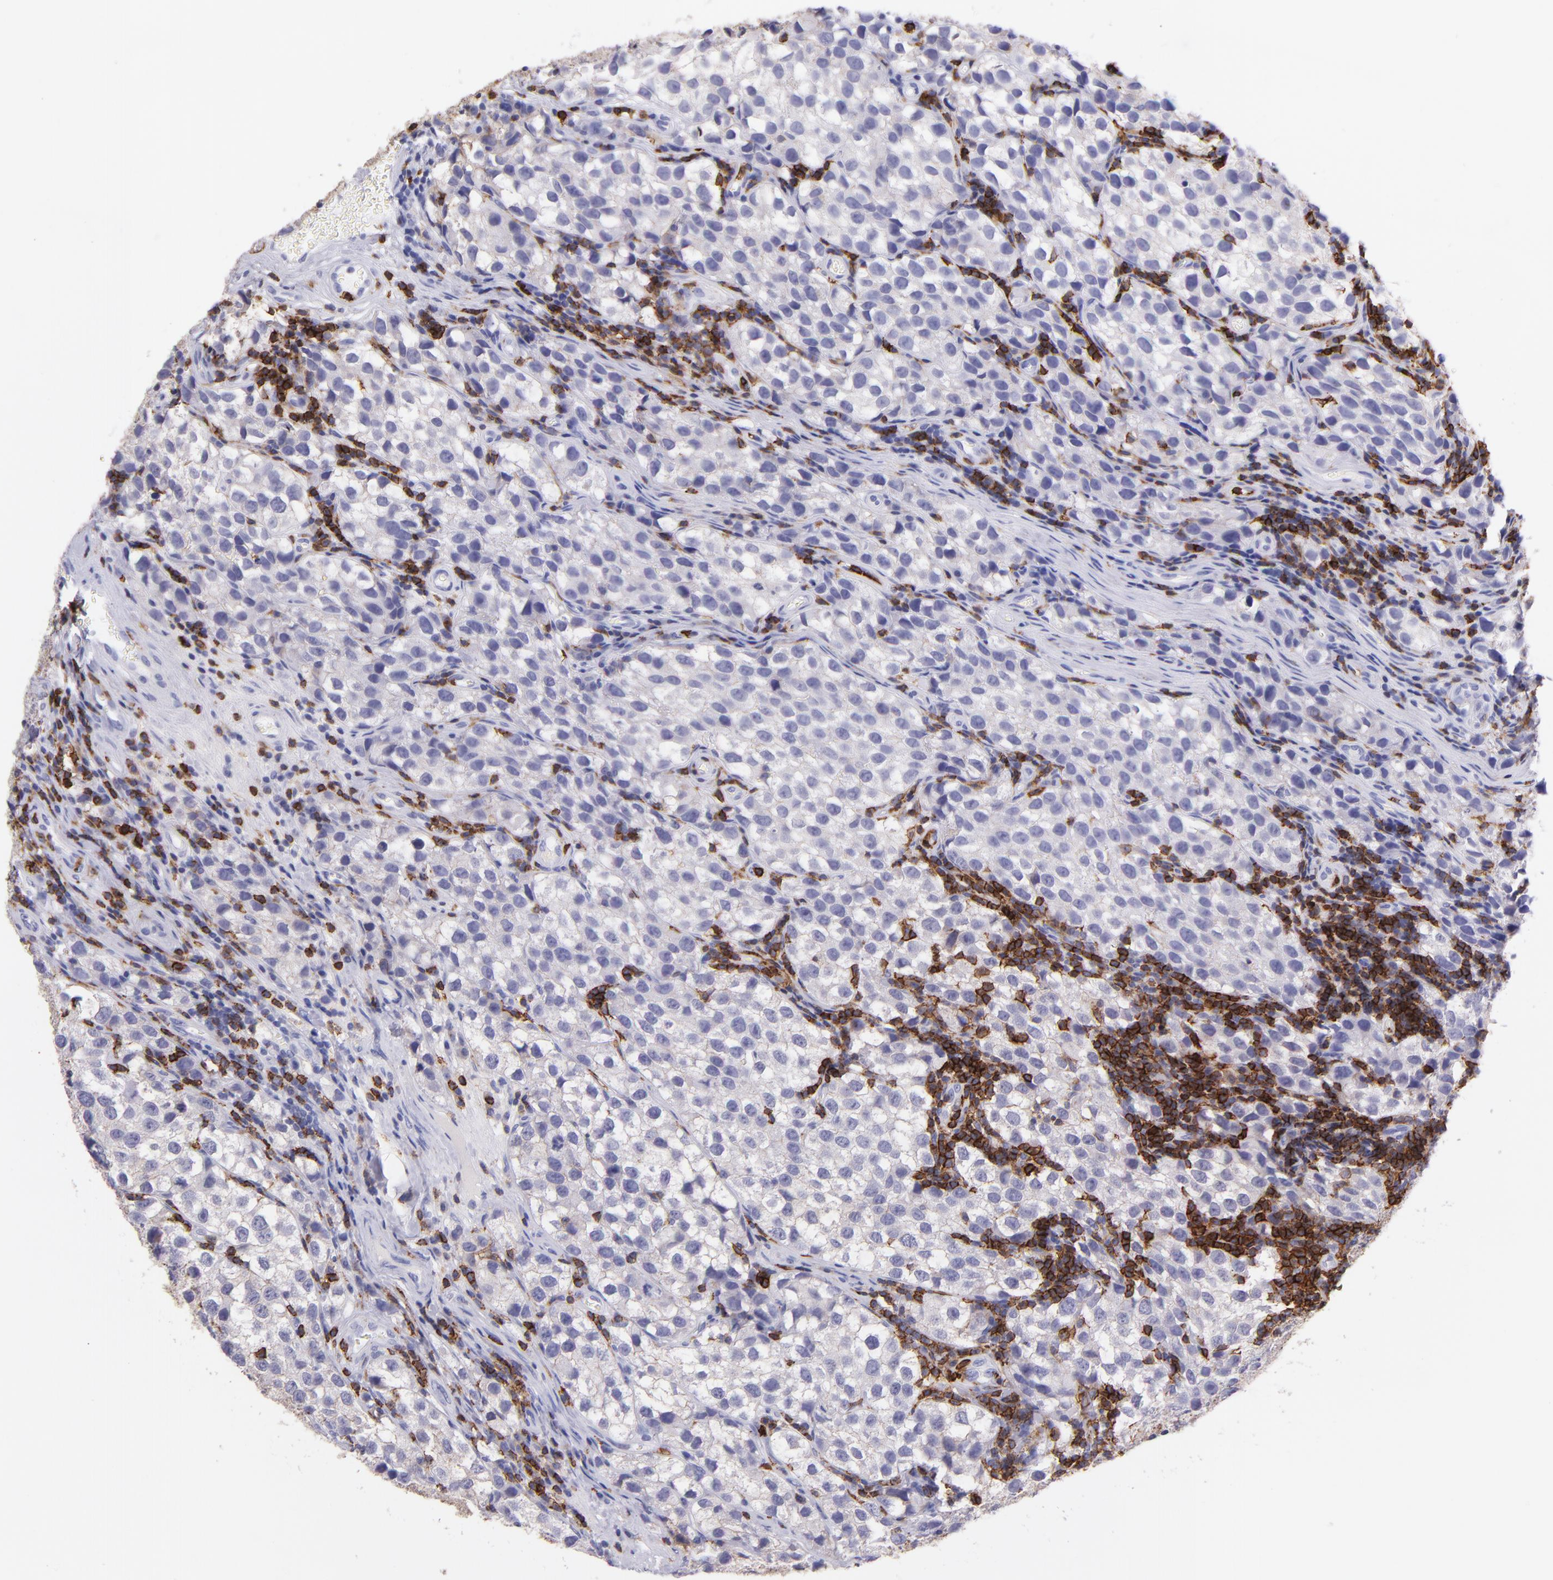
{"staining": {"intensity": "negative", "quantity": "none", "location": "none"}, "tissue": "testis cancer", "cell_type": "Tumor cells", "image_type": "cancer", "snomed": [{"axis": "morphology", "description": "Seminoma, NOS"}, {"axis": "topography", "description": "Testis"}], "caption": "Seminoma (testis) was stained to show a protein in brown. There is no significant positivity in tumor cells.", "gene": "SPN", "patient": {"sex": "male", "age": 39}}